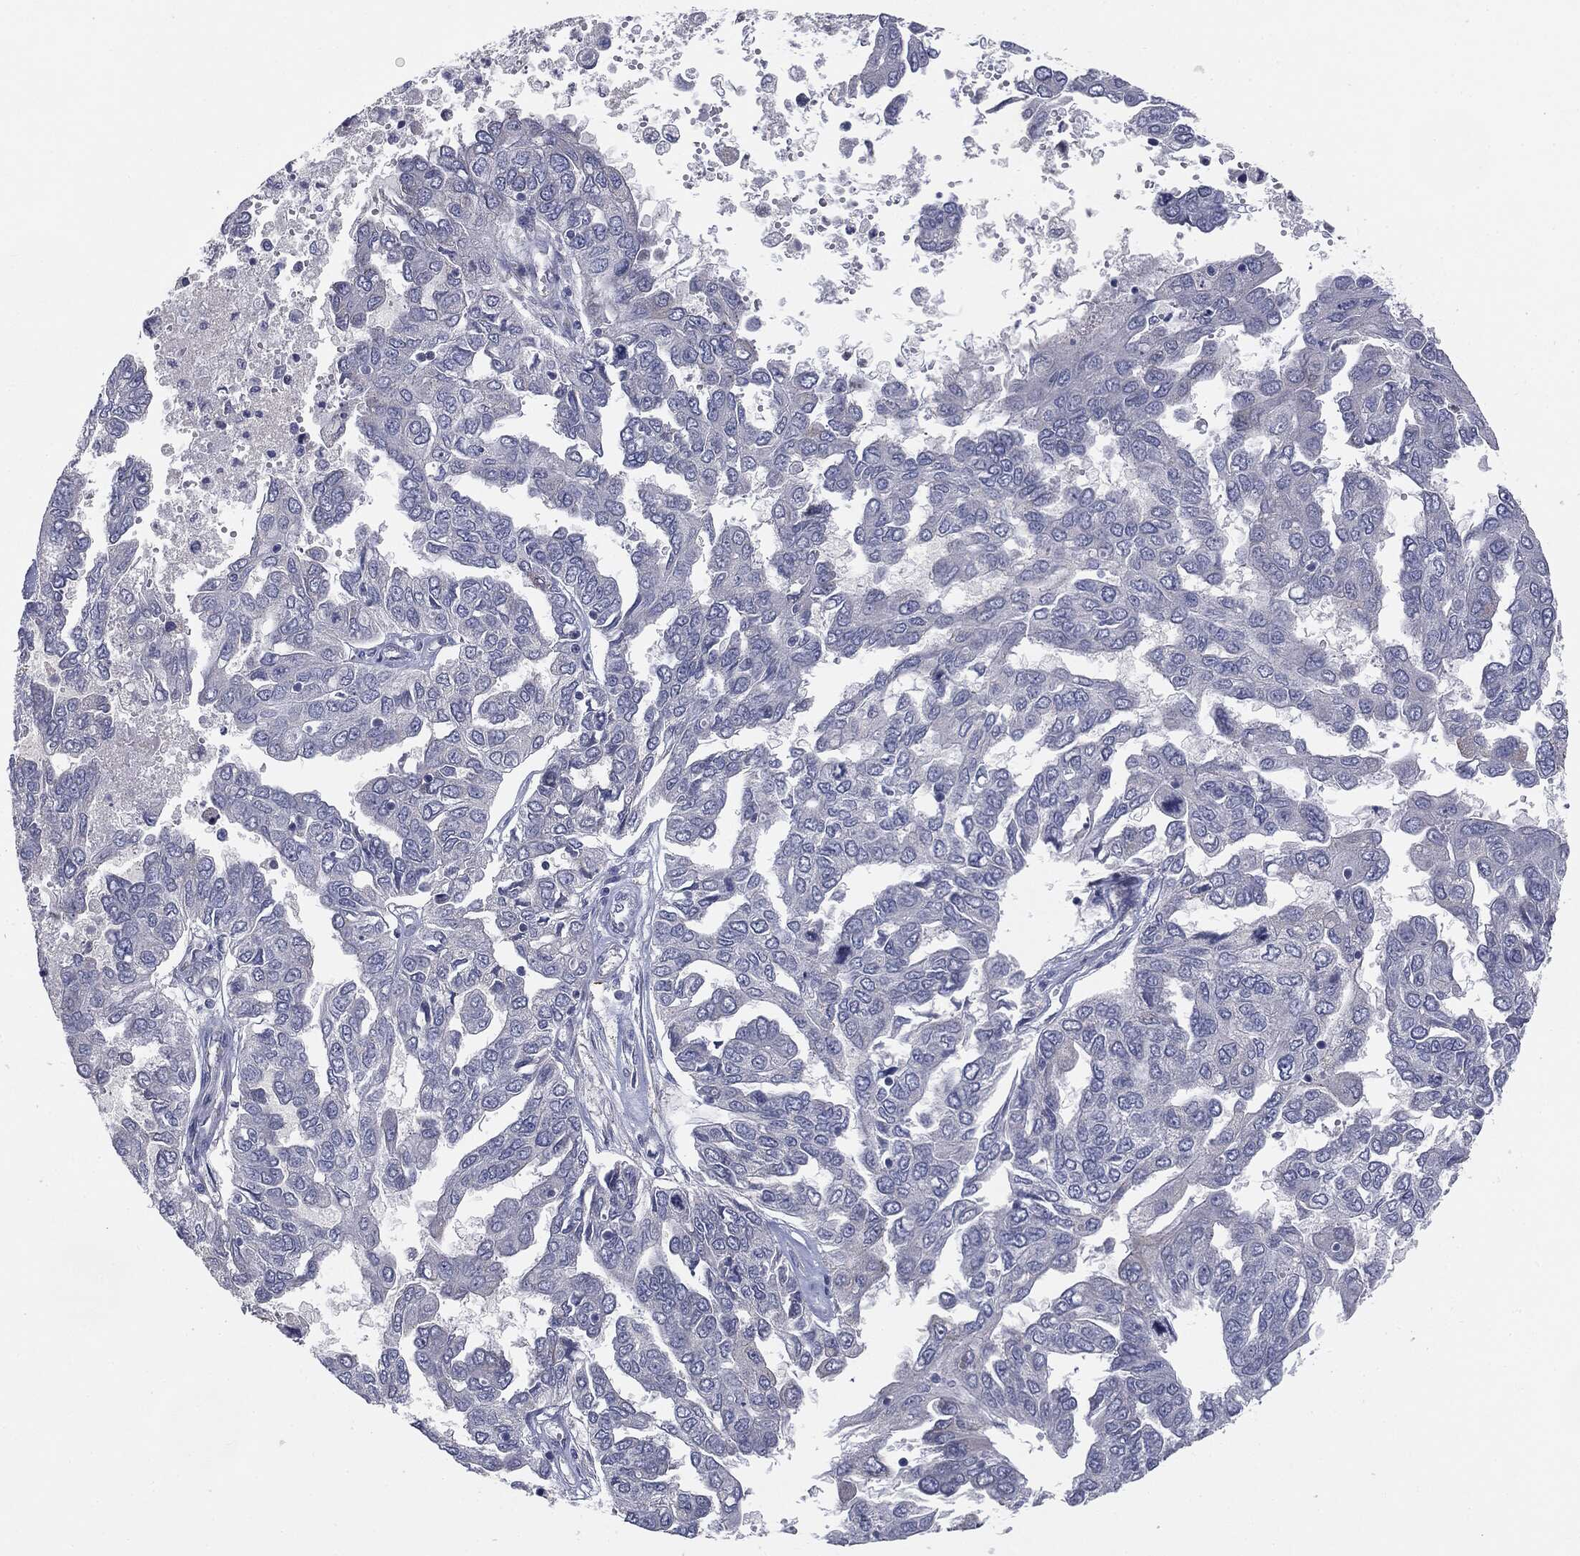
{"staining": {"intensity": "negative", "quantity": "none", "location": "none"}, "tissue": "ovarian cancer", "cell_type": "Tumor cells", "image_type": "cancer", "snomed": [{"axis": "morphology", "description": "Cystadenocarcinoma, serous, NOS"}, {"axis": "topography", "description": "Ovary"}], "caption": "IHC of human serous cystadenocarcinoma (ovarian) shows no positivity in tumor cells. Nuclei are stained in blue.", "gene": "KRT5", "patient": {"sex": "female", "age": 53}}